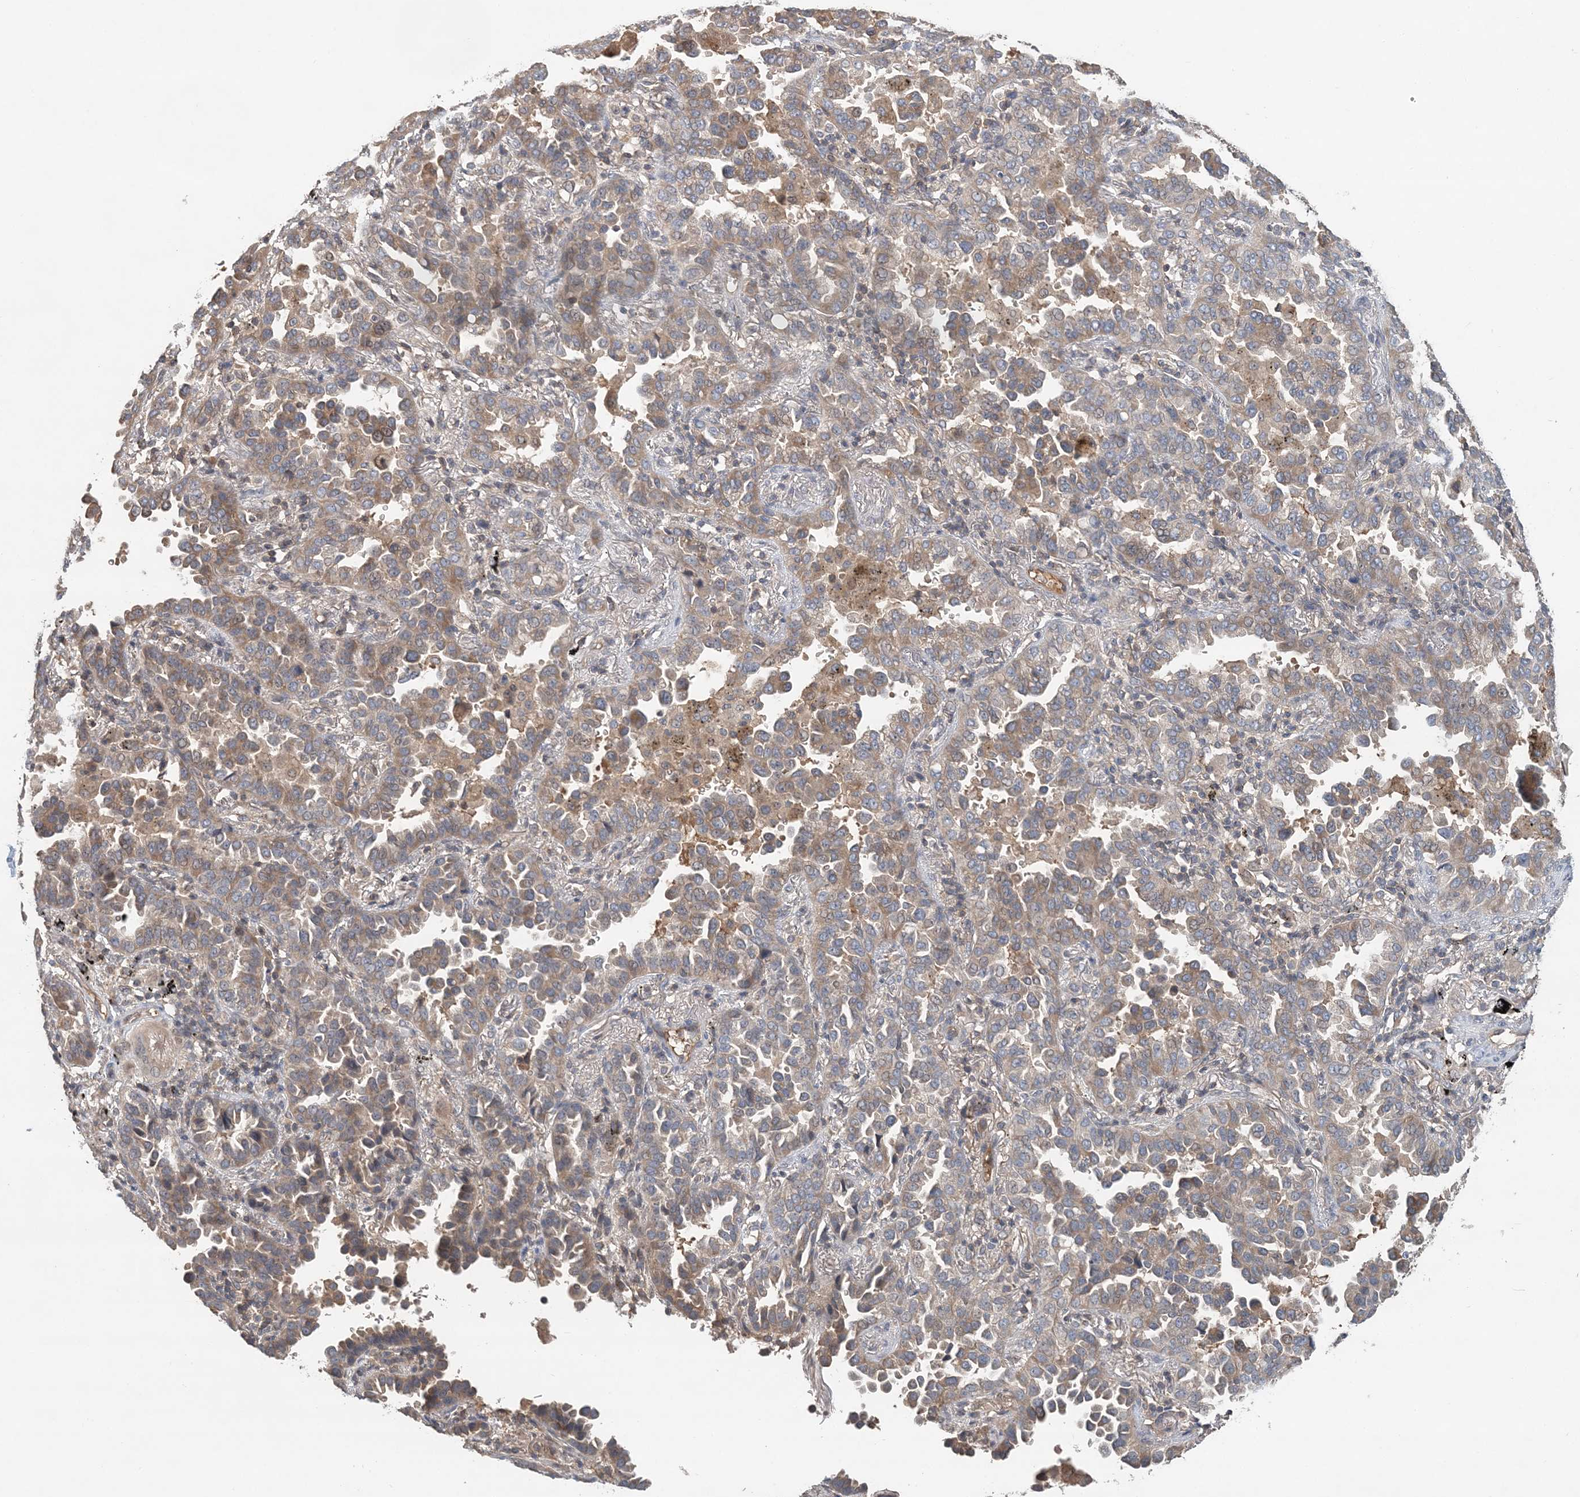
{"staining": {"intensity": "moderate", "quantity": "25%-75%", "location": "cytoplasmic/membranous"}, "tissue": "lung cancer", "cell_type": "Tumor cells", "image_type": "cancer", "snomed": [{"axis": "morphology", "description": "Normal tissue, NOS"}, {"axis": "morphology", "description": "Adenocarcinoma, NOS"}, {"axis": "topography", "description": "Lung"}], "caption": "Moderate cytoplasmic/membranous positivity is identified in approximately 25%-75% of tumor cells in adenocarcinoma (lung).", "gene": "SYCP3", "patient": {"sex": "male", "age": 59}}